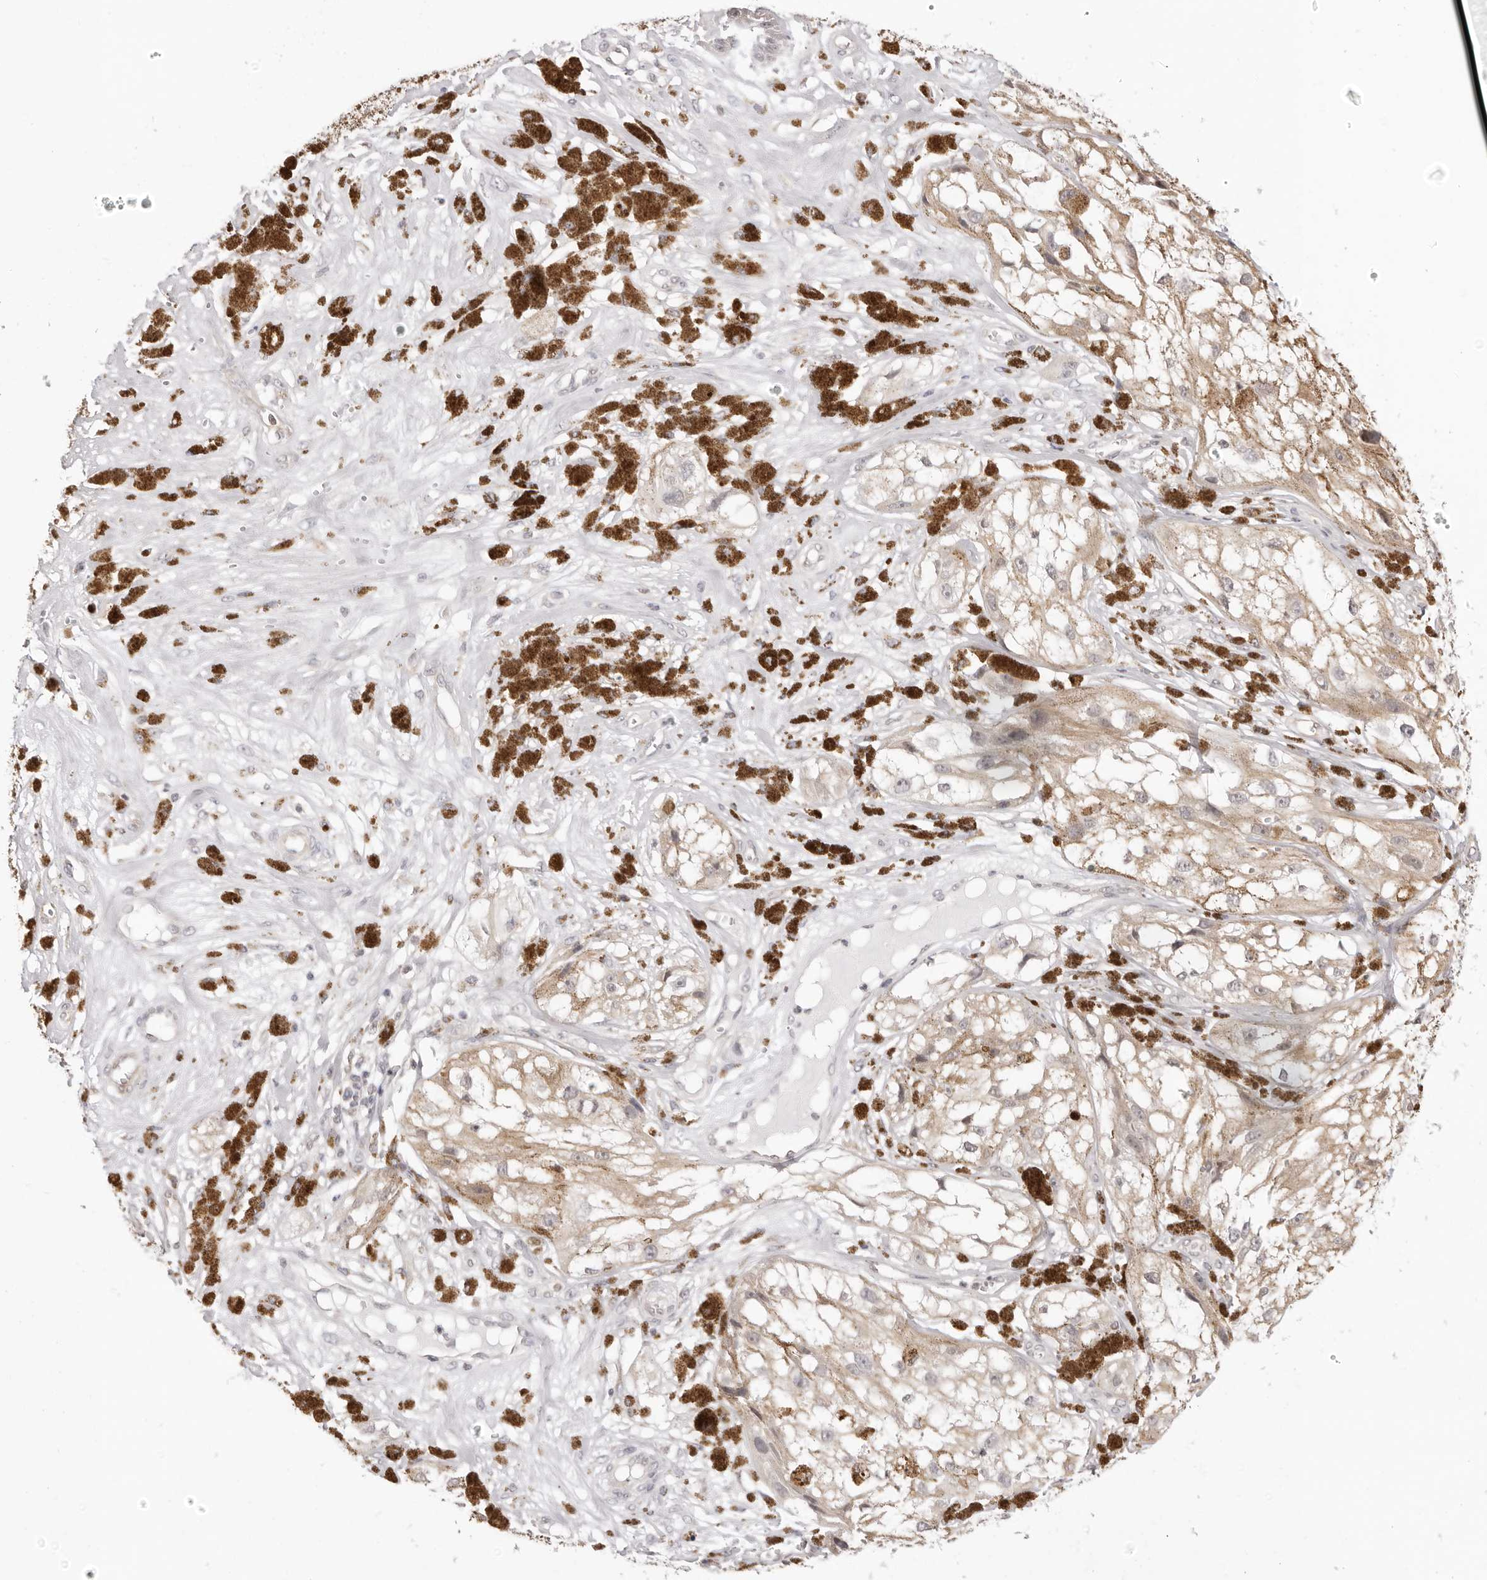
{"staining": {"intensity": "negative", "quantity": "none", "location": "none"}, "tissue": "melanoma", "cell_type": "Tumor cells", "image_type": "cancer", "snomed": [{"axis": "morphology", "description": "Malignant melanoma, NOS"}, {"axis": "topography", "description": "Skin"}], "caption": "IHC of human malignant melanoma demonstrates no expression in tumor cells.", "gene": "FDPS", "patient": {"sex": "male", "age": 88}}